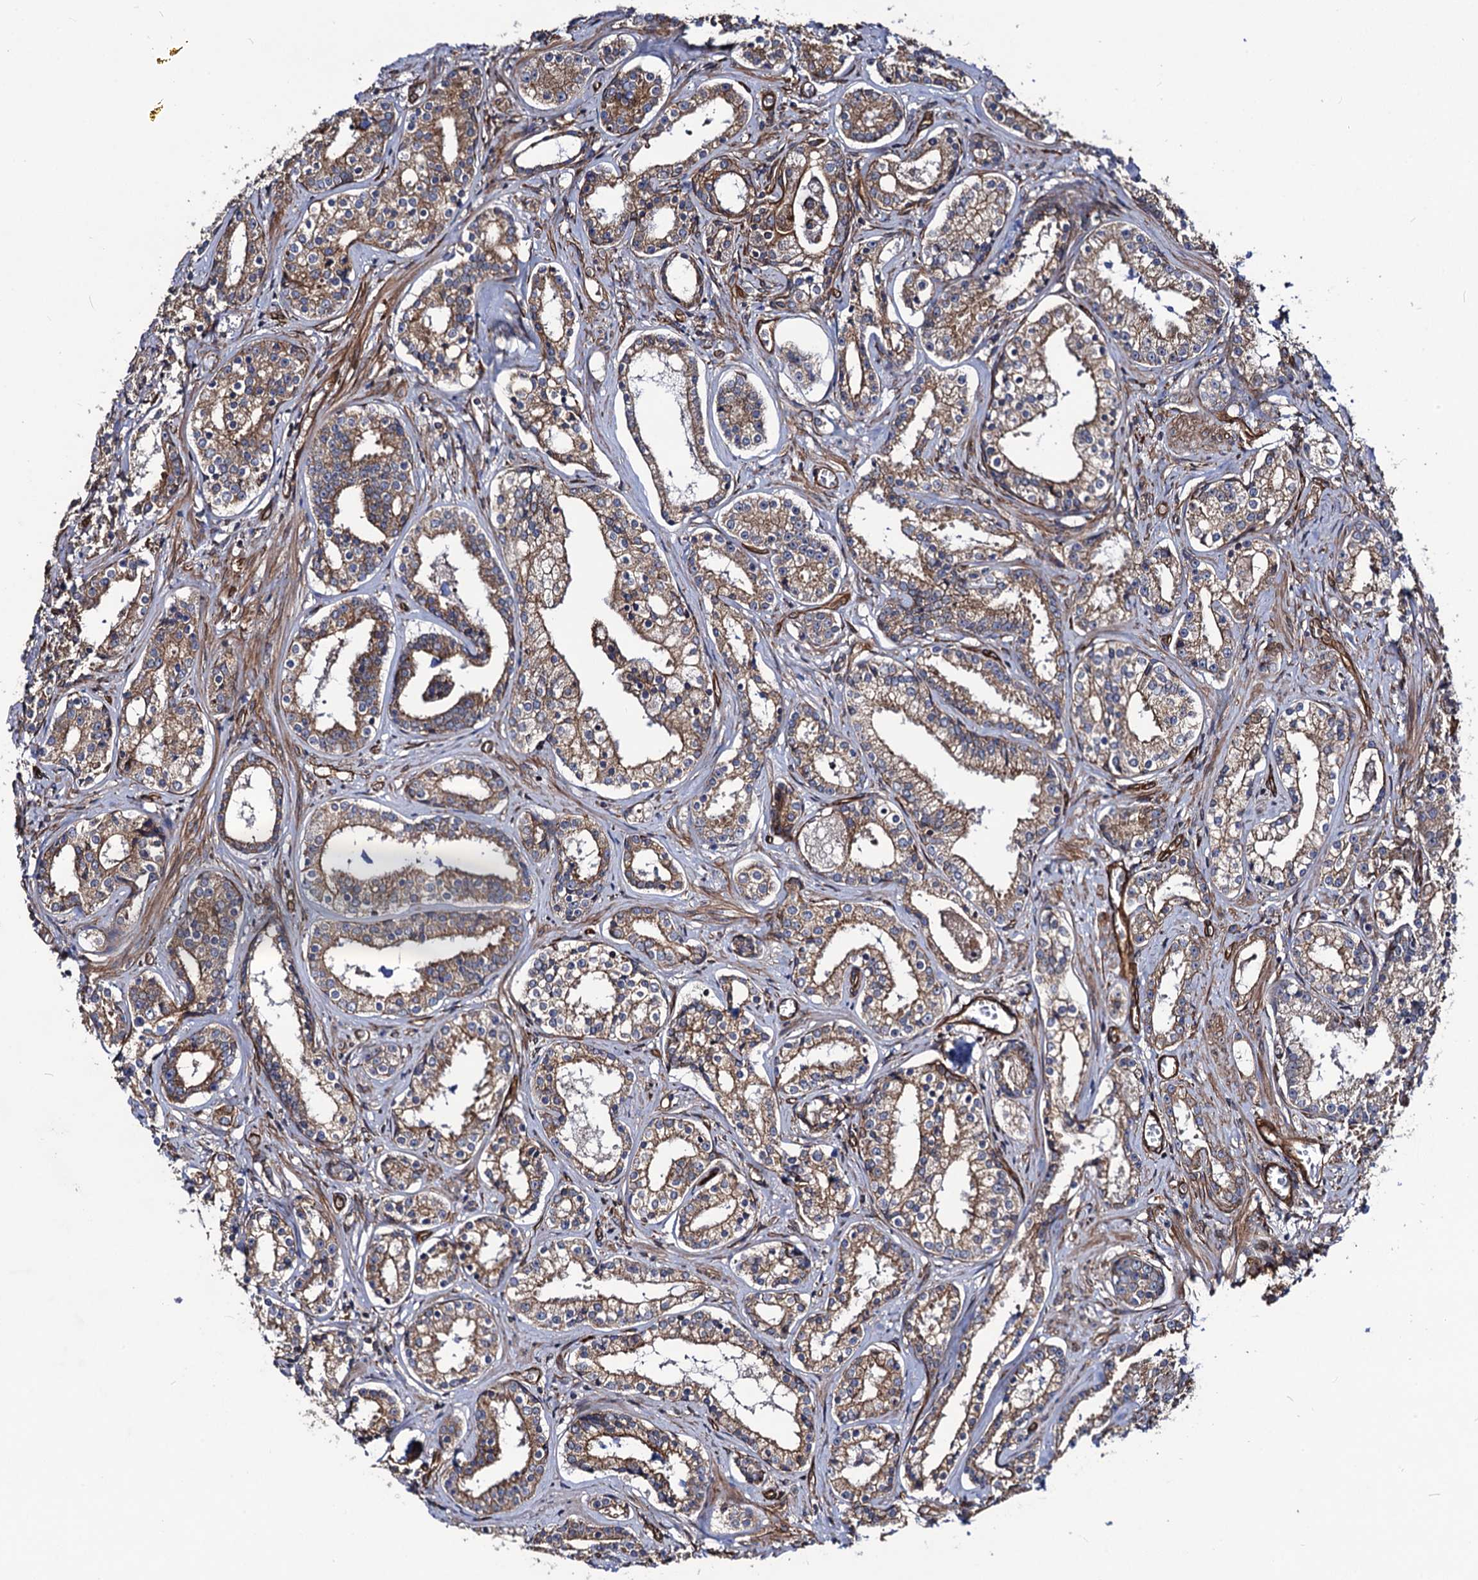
{"staining": {"intensity": "moderate", "quantity": ">75%", "location": "cytoplasmic/membranous"}, "tissue": "prostate cancer", "cell_type": "Tumor cells", "image_type": "cancer", "snomed": [{"axis": "morphology", "description": "Adenocarcinoma, High grade"}, {"axis": "topography", "description": "Prostate"}], "caption": "Immunohistochemical staining of human prostate cancer shows medium levels of moderate cytoplasmic/membranous staining in about >75% of tumor cells. (DAB IHC, brown staining for protein, blue staining for nuclei).", "gene": "CIP2A", "patient": {"sex": "male", "age": 58}}